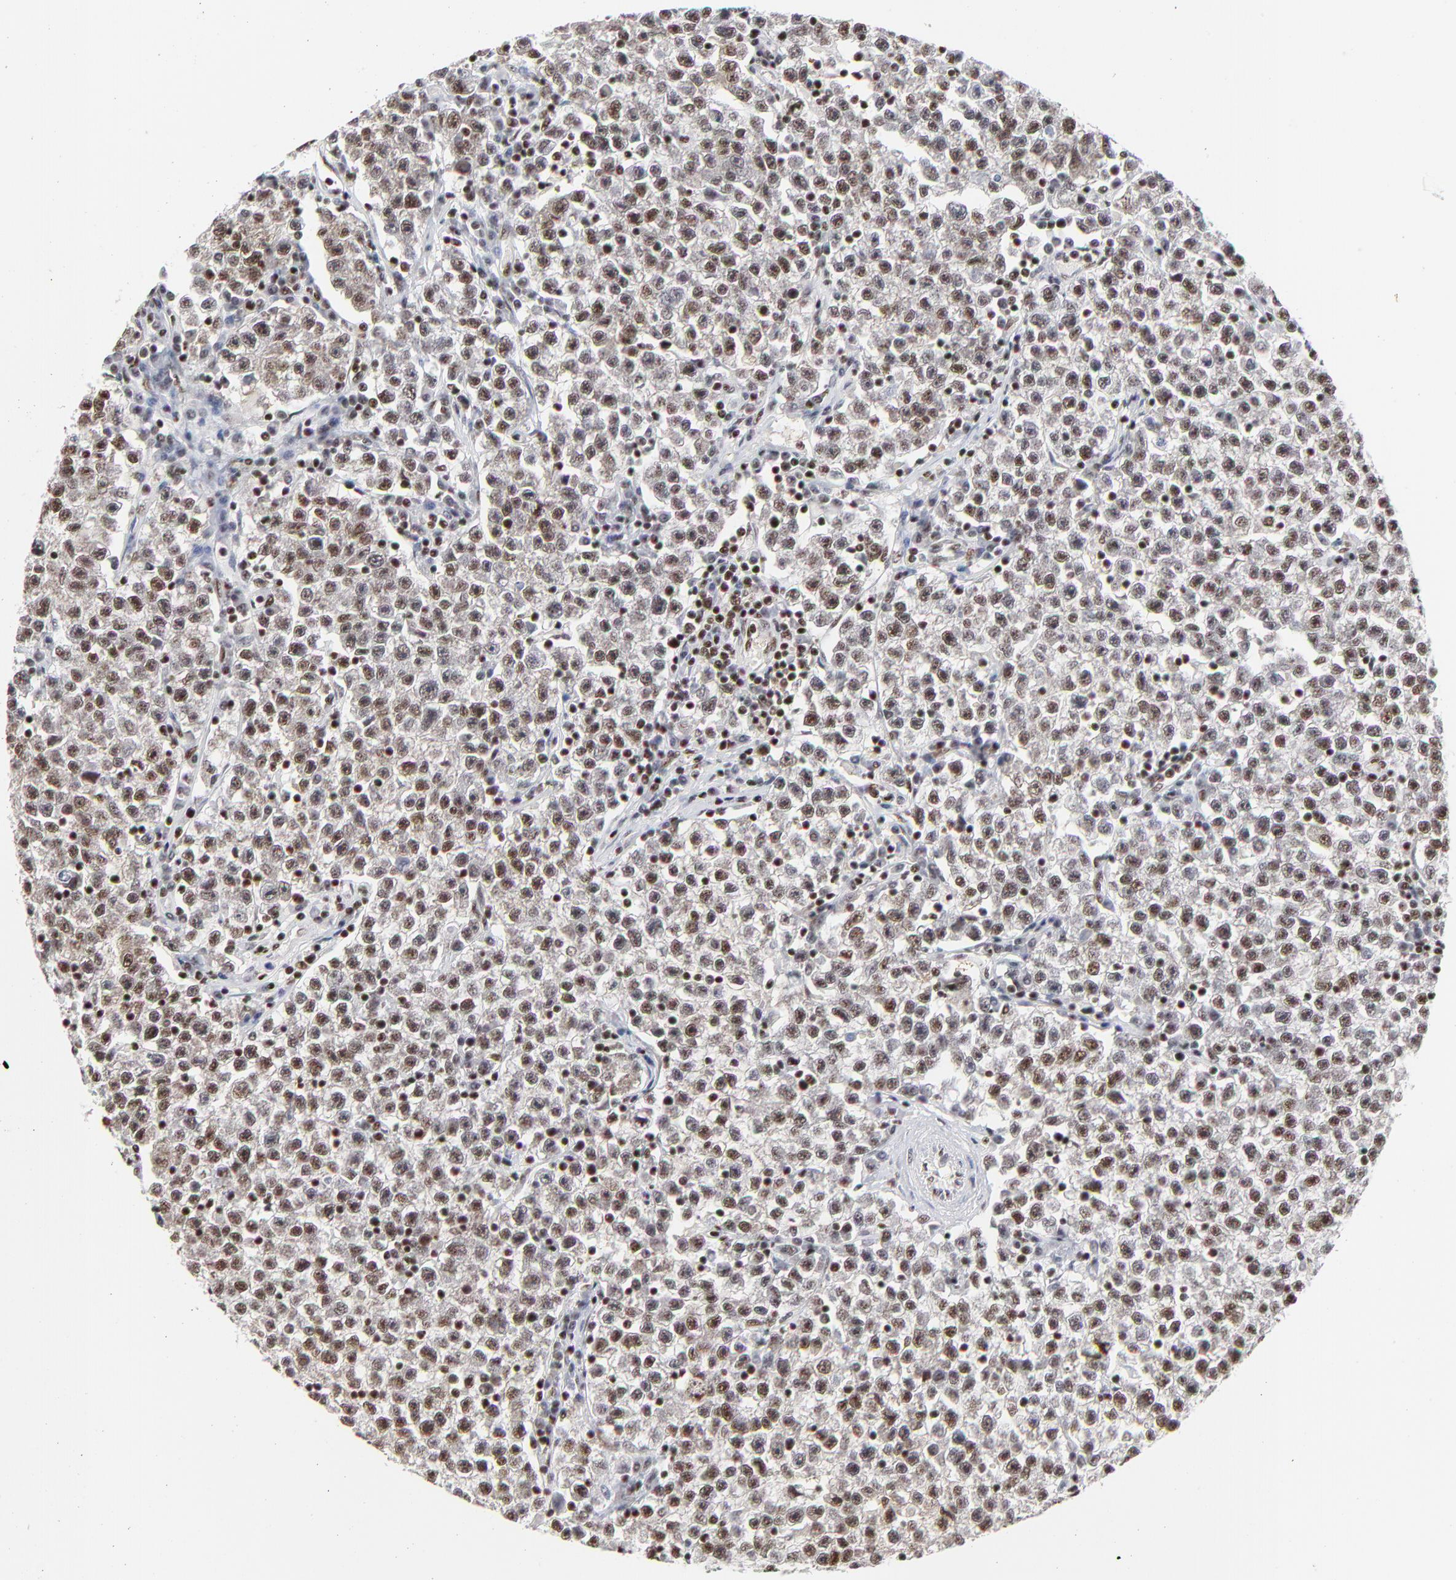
{"staining": {"intensity": "moderate", "quantity": ">75%", "location": "nuclear"}, "tissue": "testis cancer", "cell_type": "Tumor cells", "image_type": "cancer", "snomed": [{"axis": "morphology", "description": "Seminoma, NOS"}, {"axis": "topography", "description": "Testis"}], "caption": "Moderate nuclear positivity for a protein is seen in approximately >75% of tumor cells of seminoma (testis) using immunohistochemistry (IHC).", "gene": "CREB1", "patient": {"sex": "male", "age": 22}}